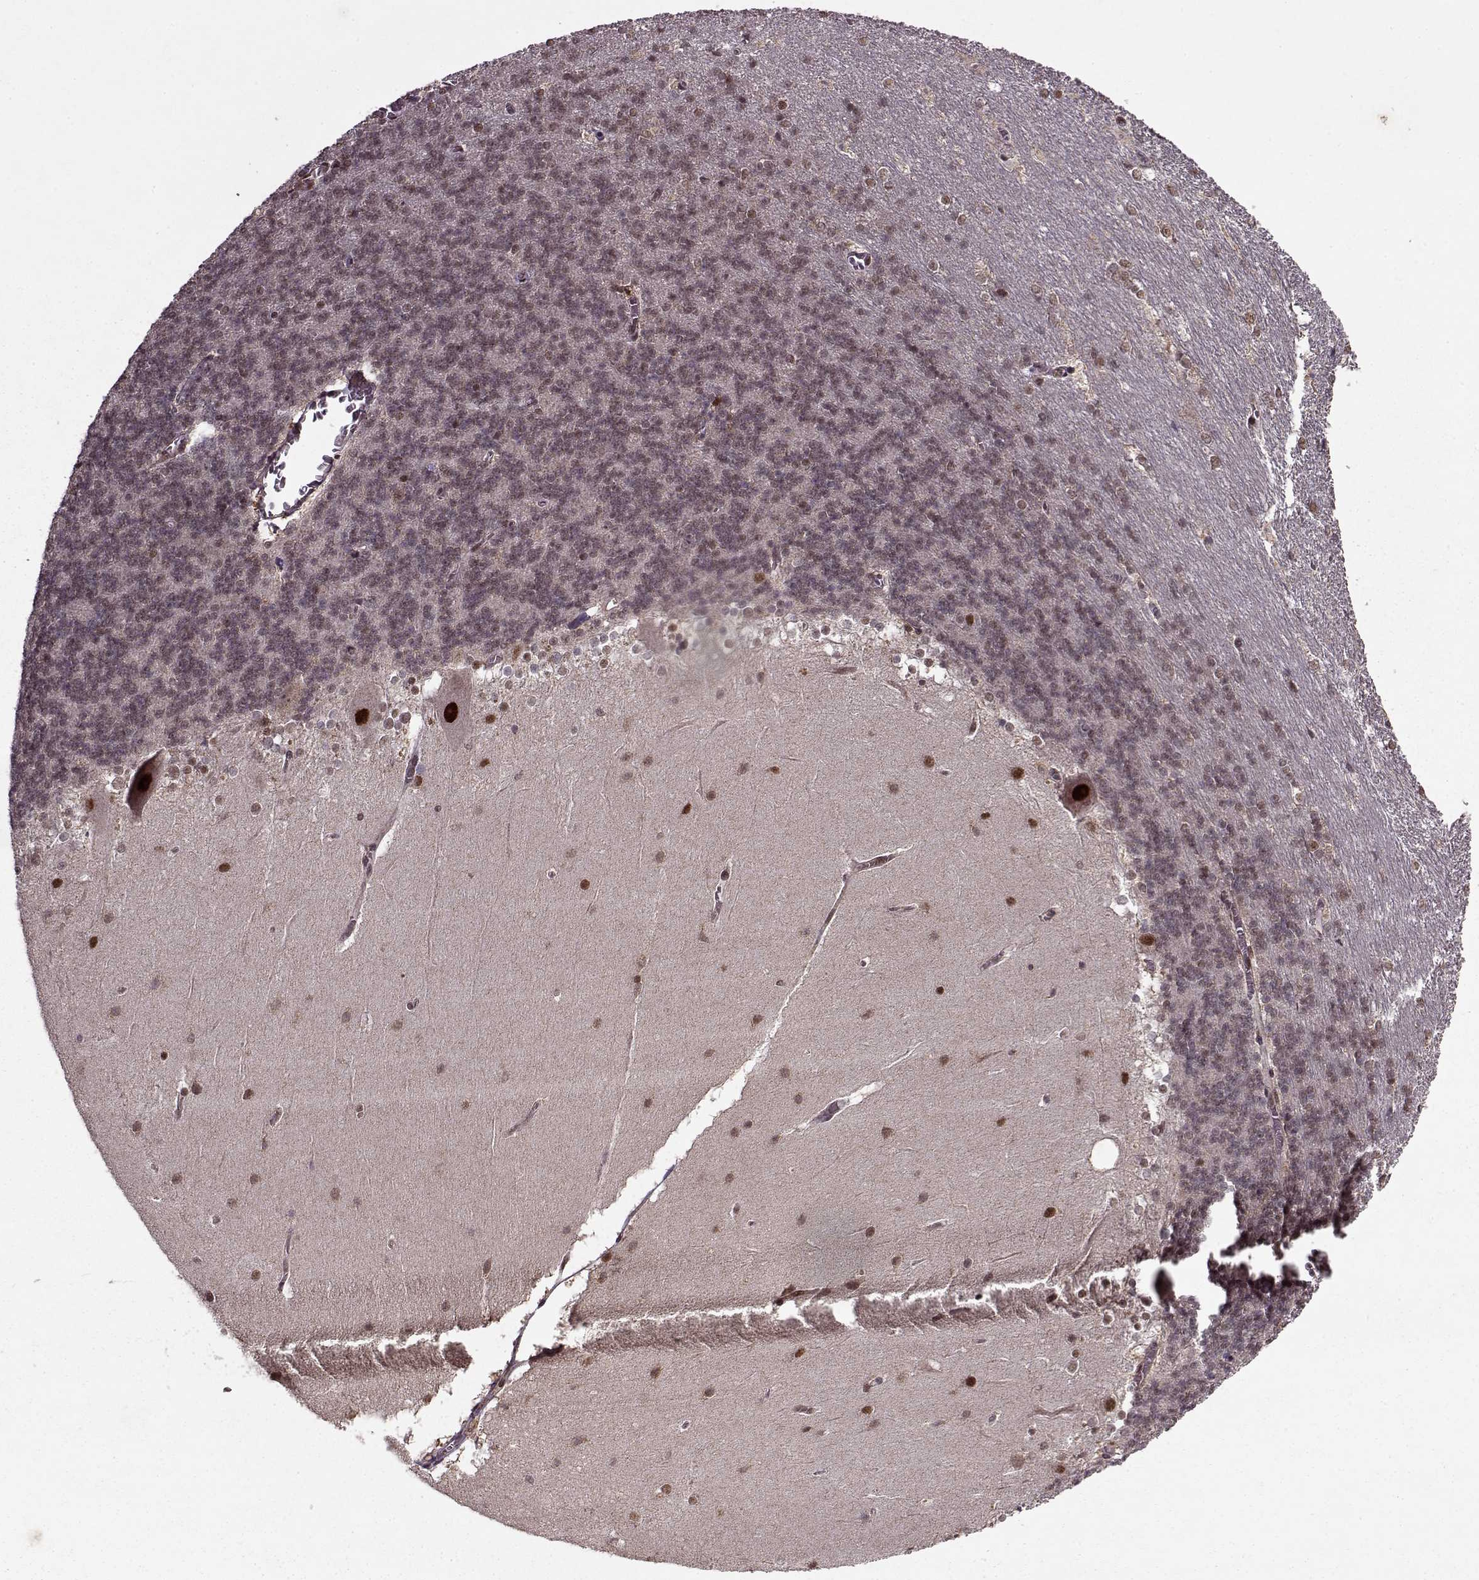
{"staining": {"intensity": "moderate", "quantity": "<25%", "location": "nuclear"}, "tissue": "cerebellum", "cell_type": "Cells in granular layer", "image_type": "normal", "snomed": [{"axis": "morphology", "description": "Normal tissue, NOS"}, {"axis": "topography", "description": "Cerebellum"}], "caption": "About <25% of cells in granular layer in normal human cerebellum show moderate nuclear protein positivity as visualized by brown immunohistochemical staining.", "gene": "PSMA7", "patient": {"sex": "female", "age": 19}}